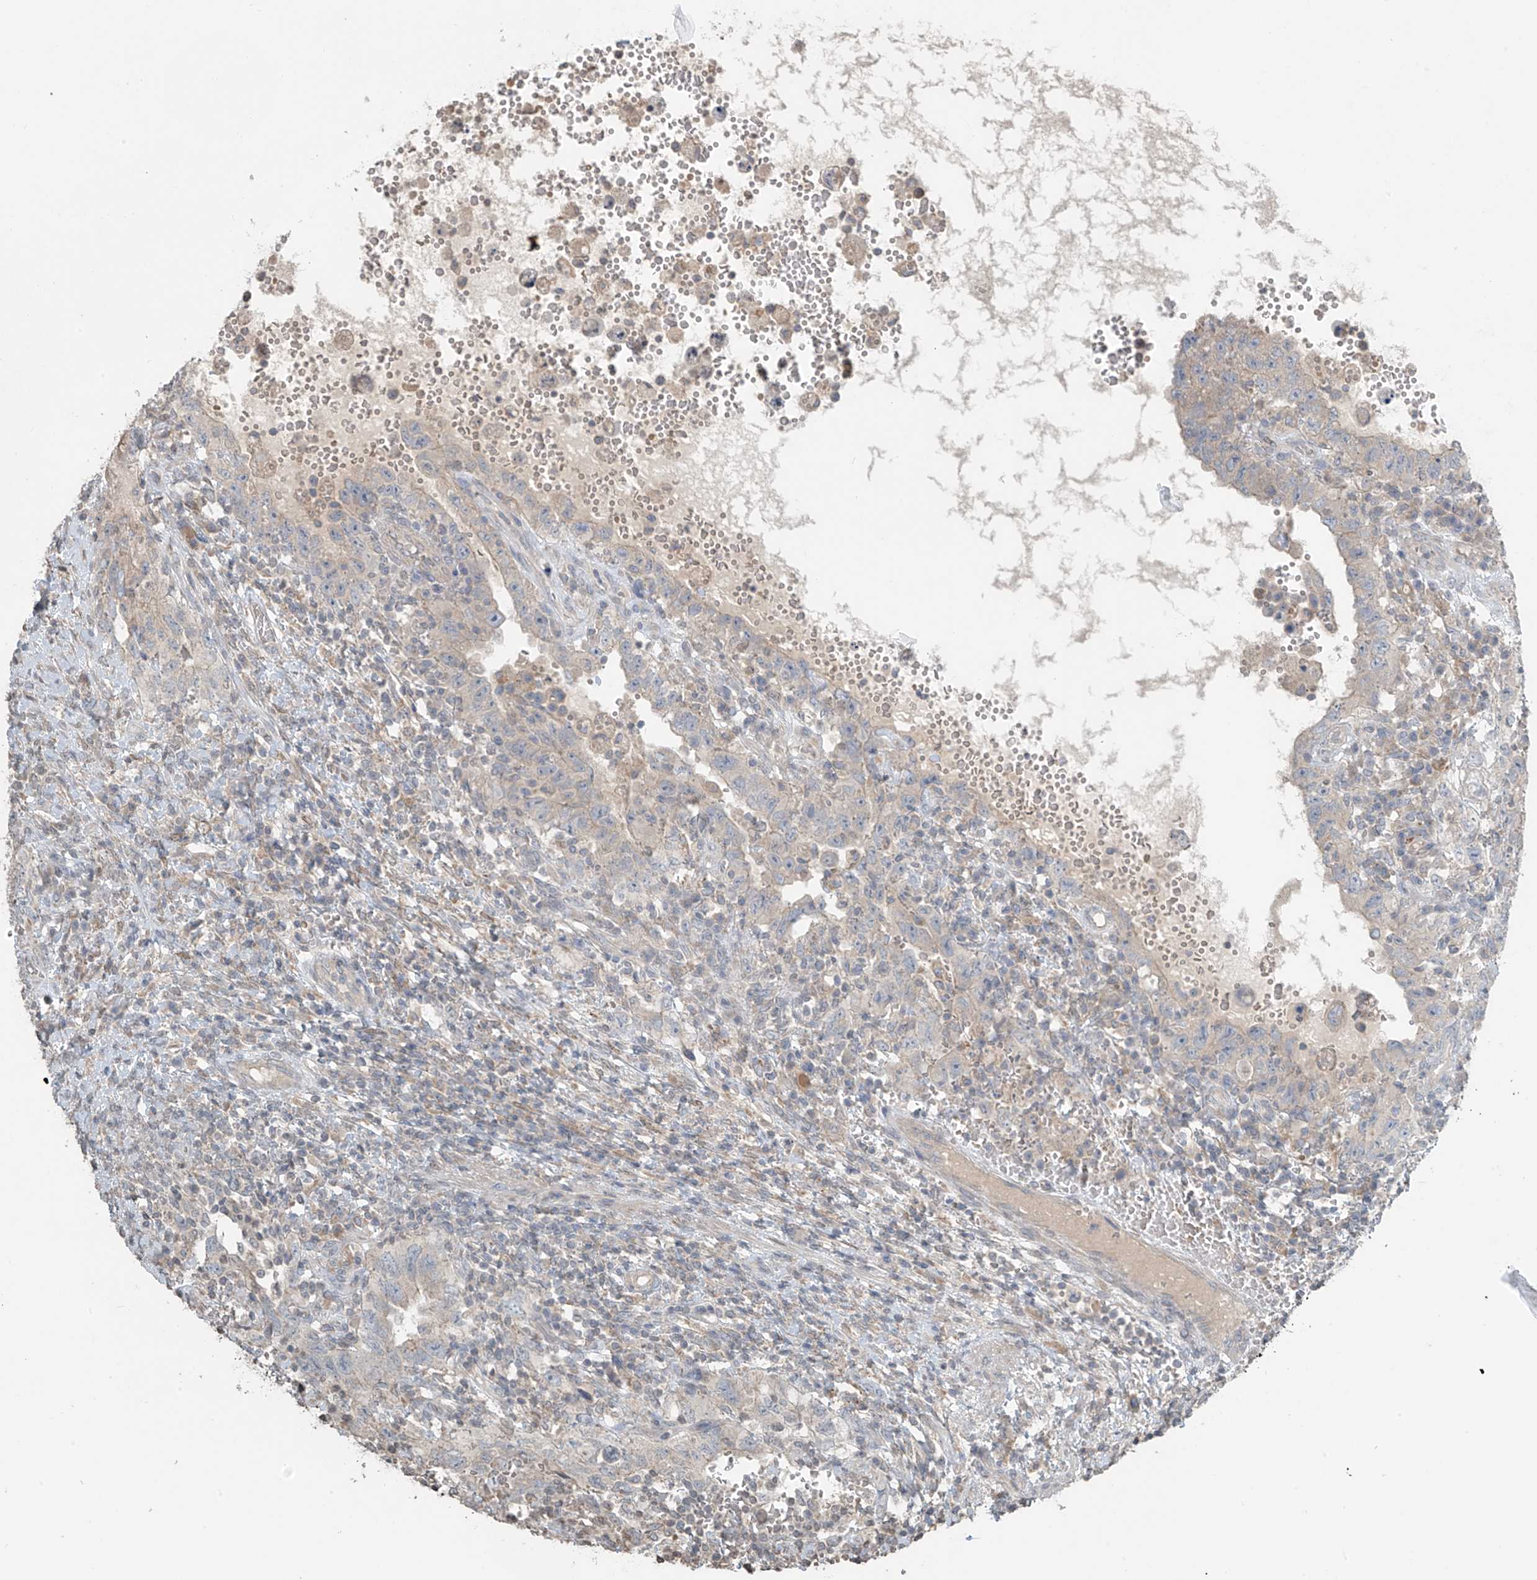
{"staining": {"intensity": "negative", "quantity": "none", "location": "none"}, "tissue": "testis cancer", "cell_type": "Tumor cells", "image_type": "cancer", "snomed": [{"axis": "morphology", "description": "Carcinoma, Embryonal, NOS"}, {"axis": "topography", "description": "Testis"}], "caption": "IHC histopathology image of human testis embryonal carcinoma stained for a protein (brown), which reveals no positivity in tumor cells. (DAB immunohistochemistry visualized using brightfield microscopy, high magnification).", "gene": "HOXA11", "patient": {"sex": "male", "age": 26}}